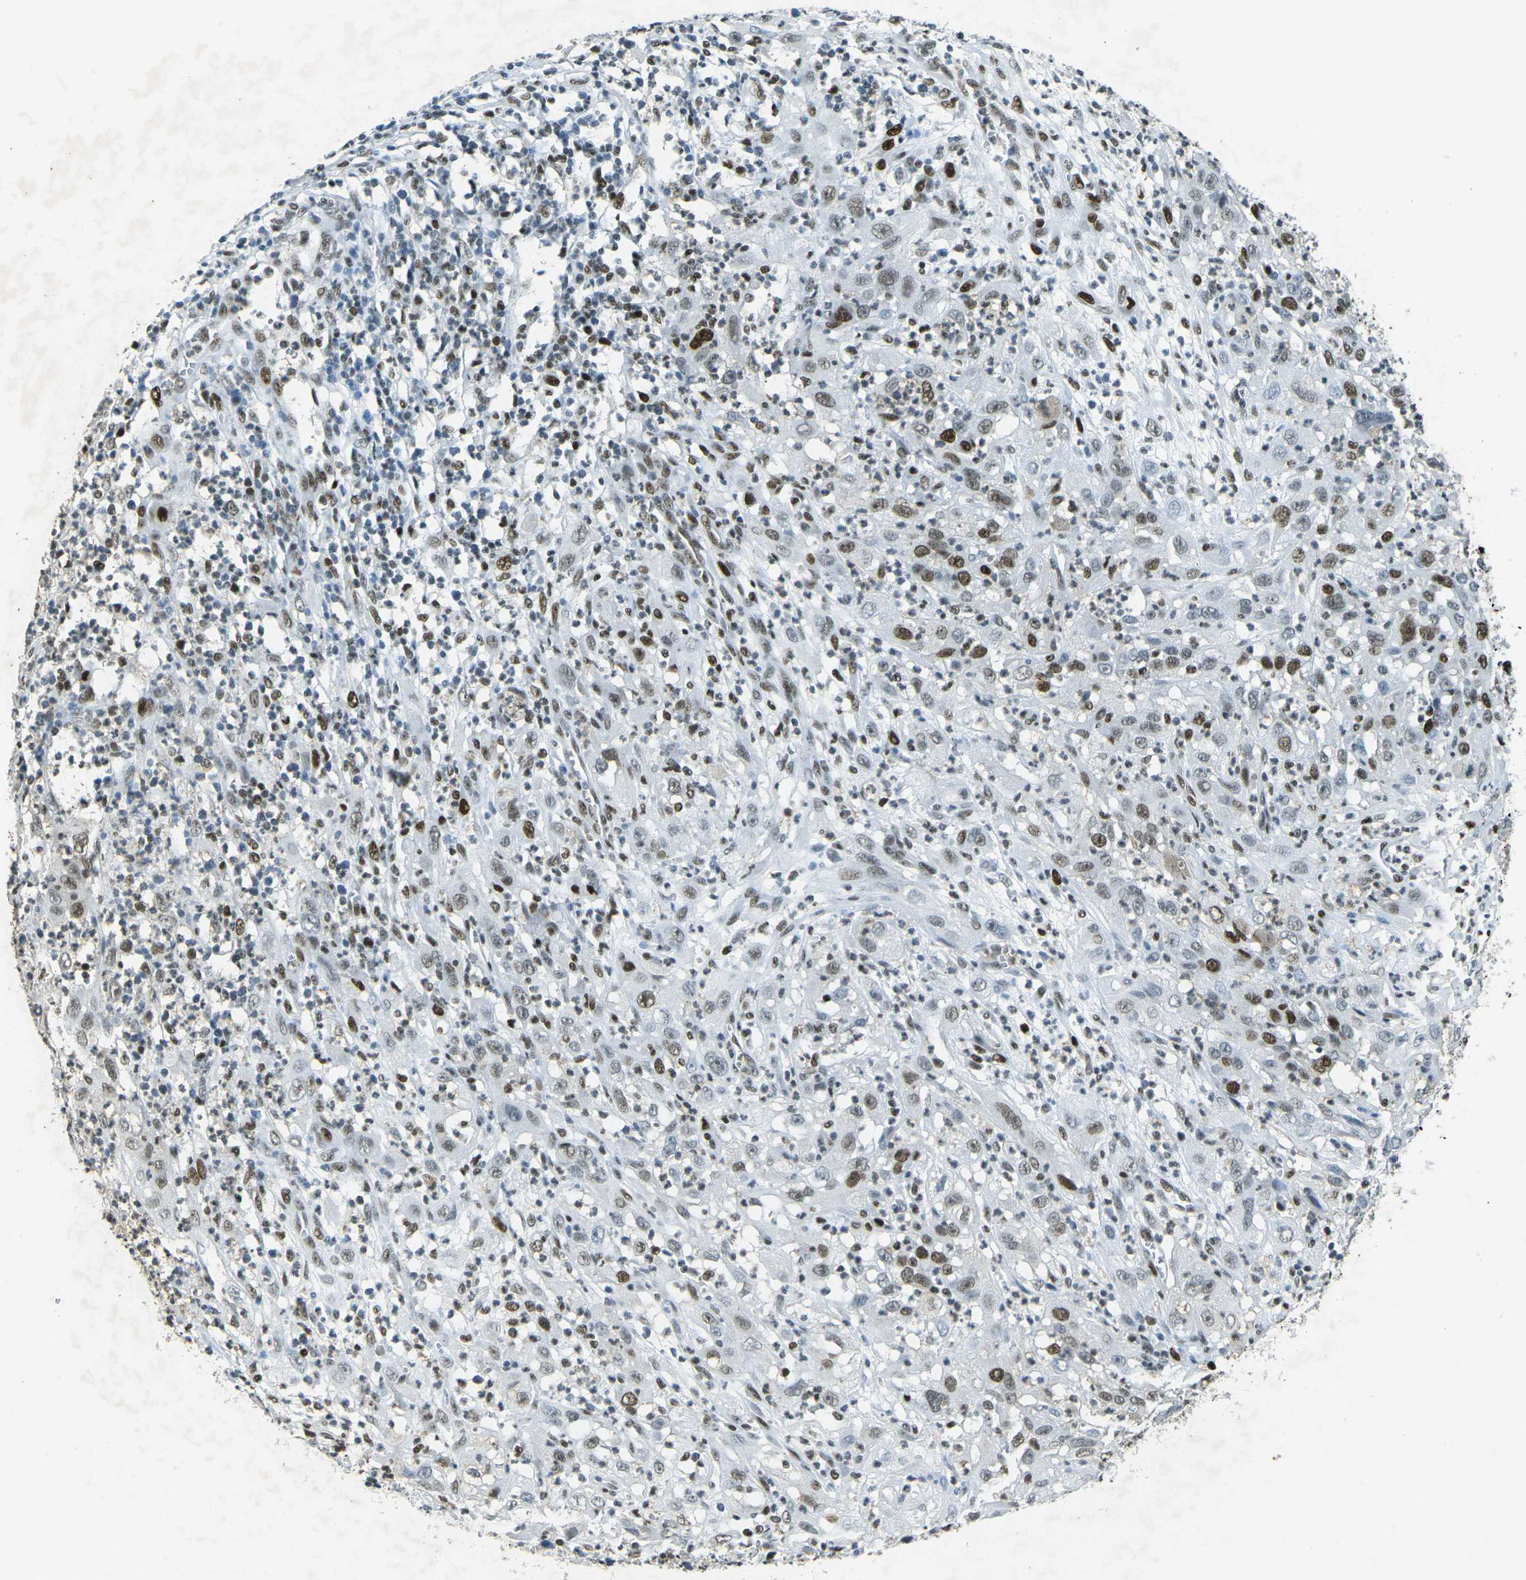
{"staining": {"intensity": "moderate", "quantity": ">75%", "location": "nuclear"}, "tissue": "cervical cancer", "cell_type": "Tumor cells", "image_type": "cancer", "snomed": [{"axis": "morphology", "description": "Squamous cell carcinoma, NOS"}, {"axis": "topography", "description": "Cervix"}], "caption": "This histopathology image exhibits squamous cell carcinoma (cervical) stained with immunohistochemistry (IHC) to label a protein in brown. The nuclear of tumor cells show moderate positivity for the protein. Nuclei are counter-stained blue.", "gene": "RB1", "patient": {"sex": "female", "age": 32}}